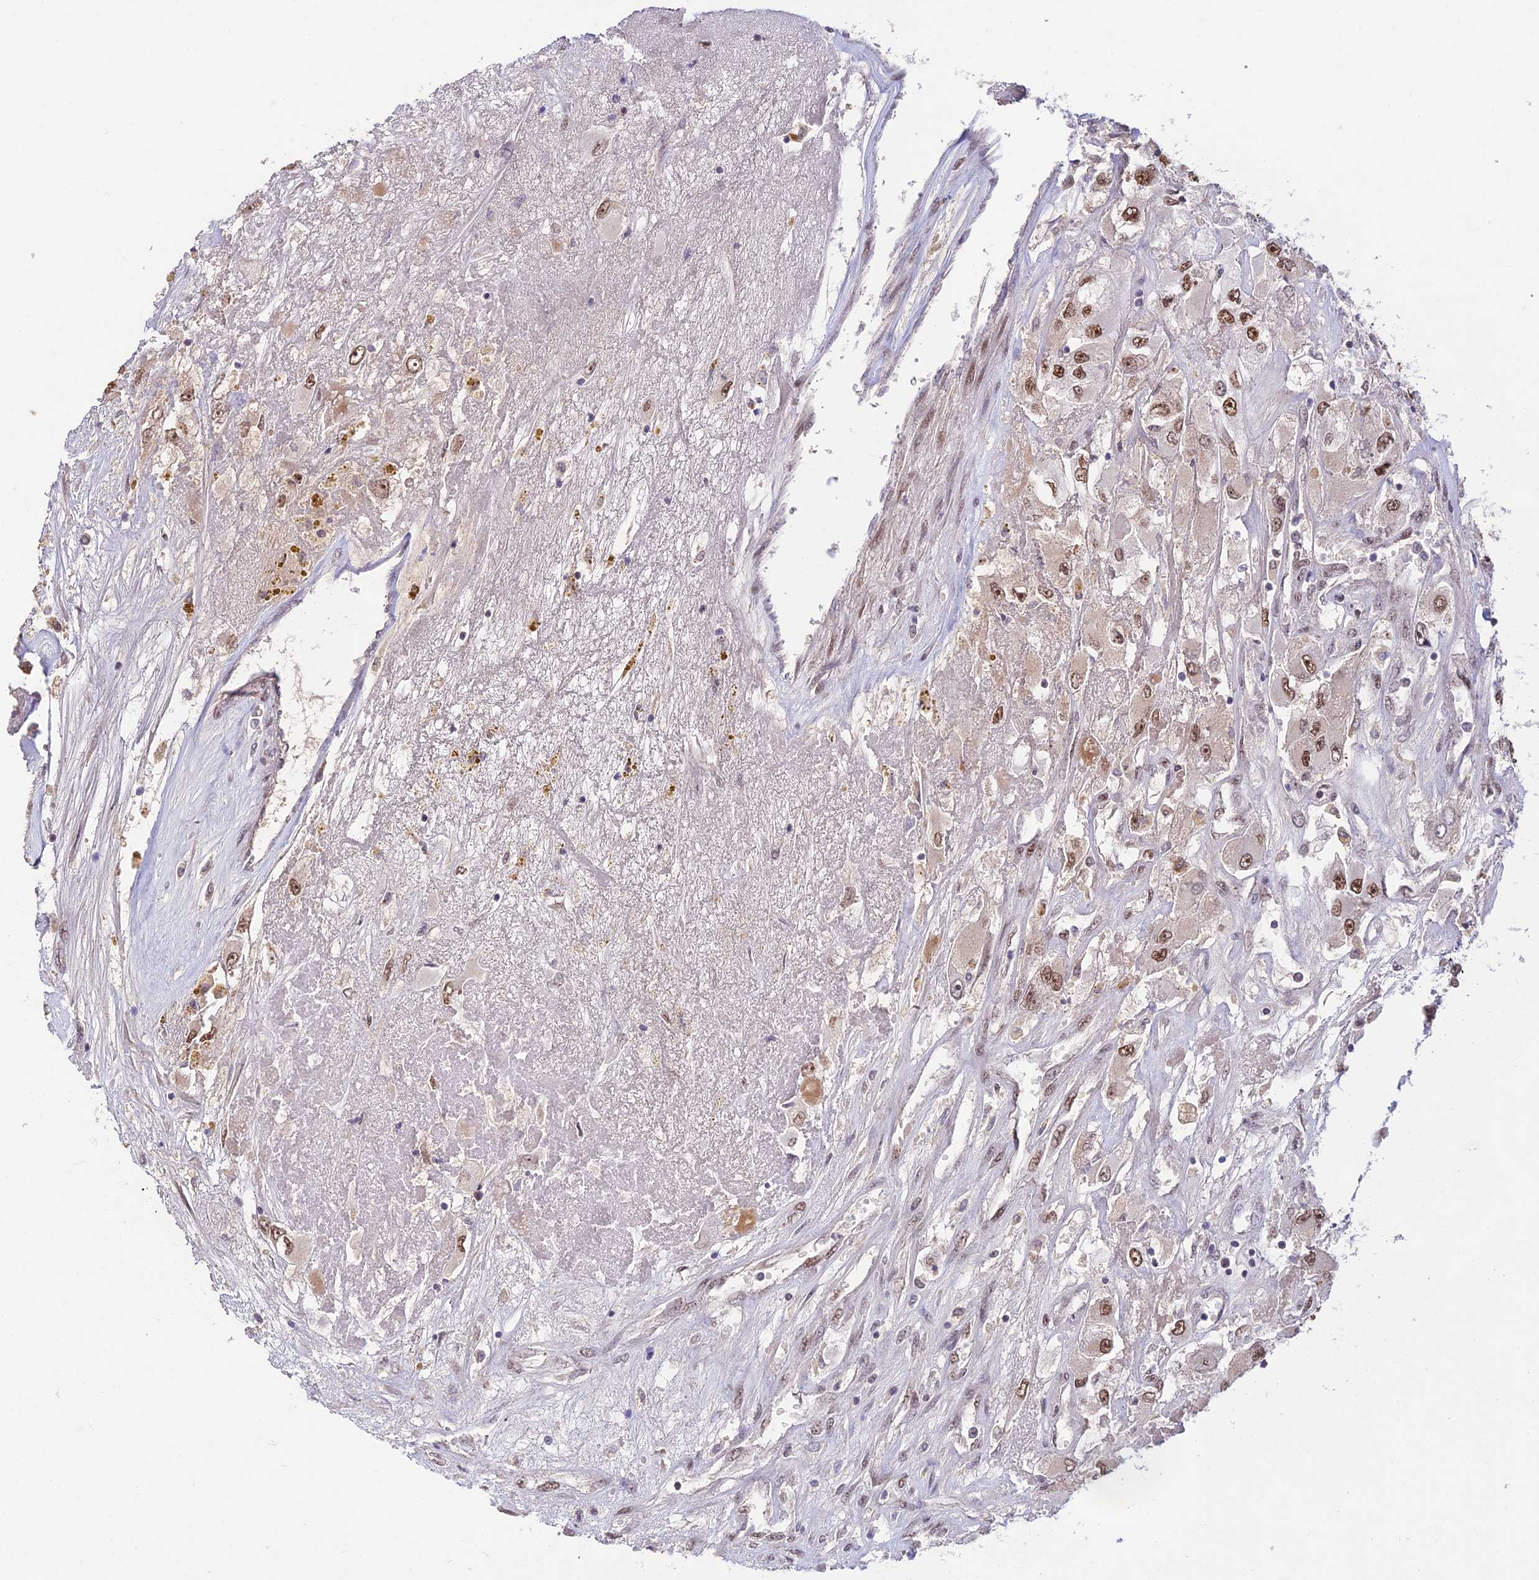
{"staining": {"intensity": "strong", "quantity": ">75%", "location": "nuclear"}, "tissue": "renal cancer", "cell_type": "Tumor cells", "image_type": "cancer", "snomed": [{"axis": "morphology", "description": "Adenocarcinoma, NOS"}, {"axis": "topography", "description": "Kidney"}], "caption": "Immunohistochemistry (IHC) staining of renal cancer (adenocarcinoma), which demonstrates high levels of strong nuclear positivity in about >75% of tumor cells indicating strong nuclear protein staining. The staining was performed using DAB (3,3'-diaminobenzidine) (brown) for protein detection and nuclei were counterstained in hematoxylin (blue).", "gene": "POLR1G", "patient": {"sex": "female", "age": 52}}